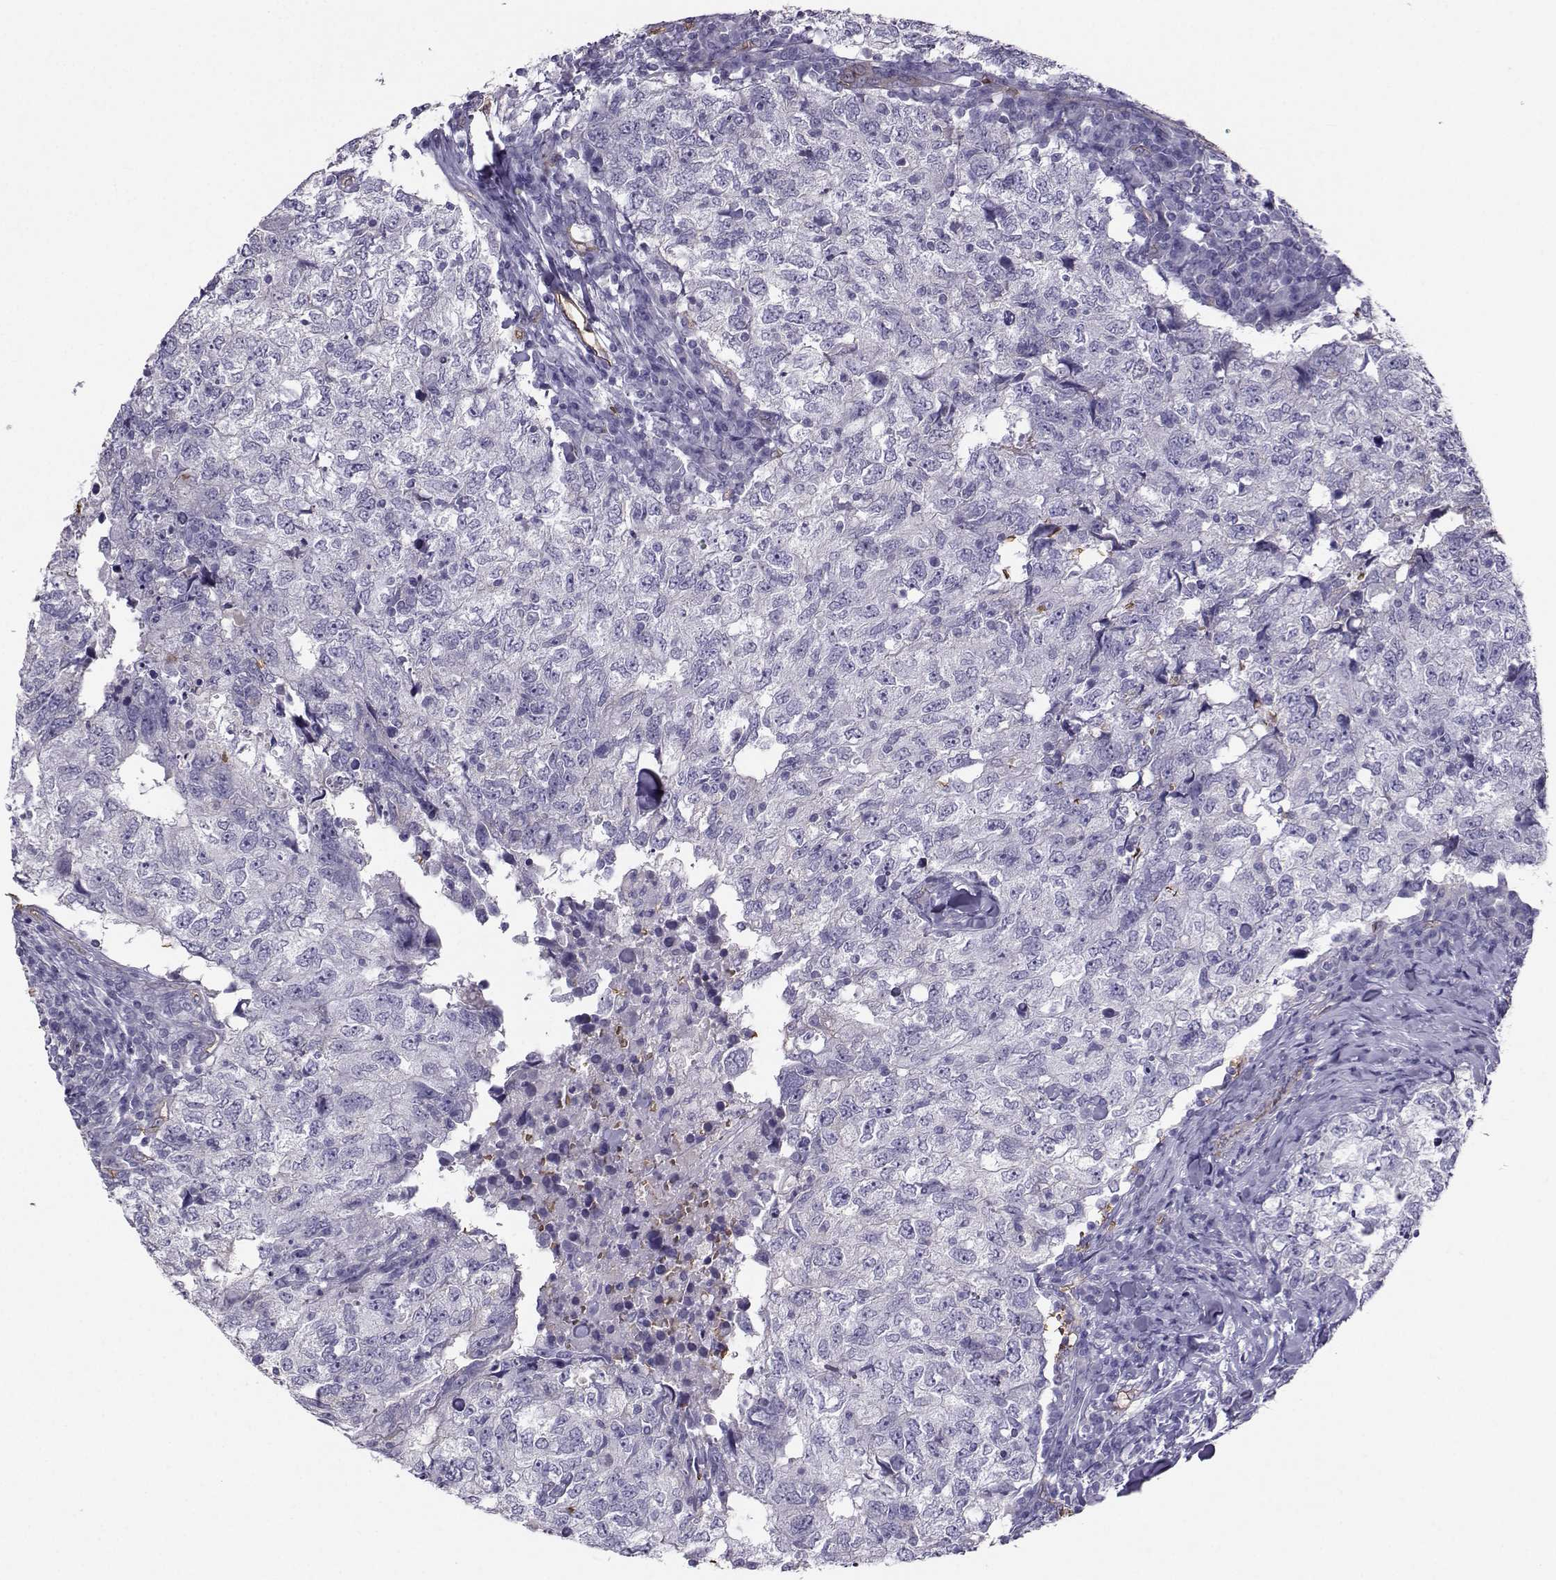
{"staining": {"intensity": "negative", "quantity": "none", "location": "none"}, "tissue": "breast cancer", "cell_type": "Tumor cells", "image_type": "cancer", "snomed": [{"axis": "morphology", "description": "Duct carcinoma"}, {"axis": "topography", "description": "Breast"}], "caption": "IHC of breast cancer reveals no positivity in tumor cells. (Stains: DAB immunohistochemistry (IHC) with hematoxylin counter stain, Microscopy: brightfield microscopy at high magnification).", "gene": "CLUL1", "patient": {"sex": "female", "age": 30}}